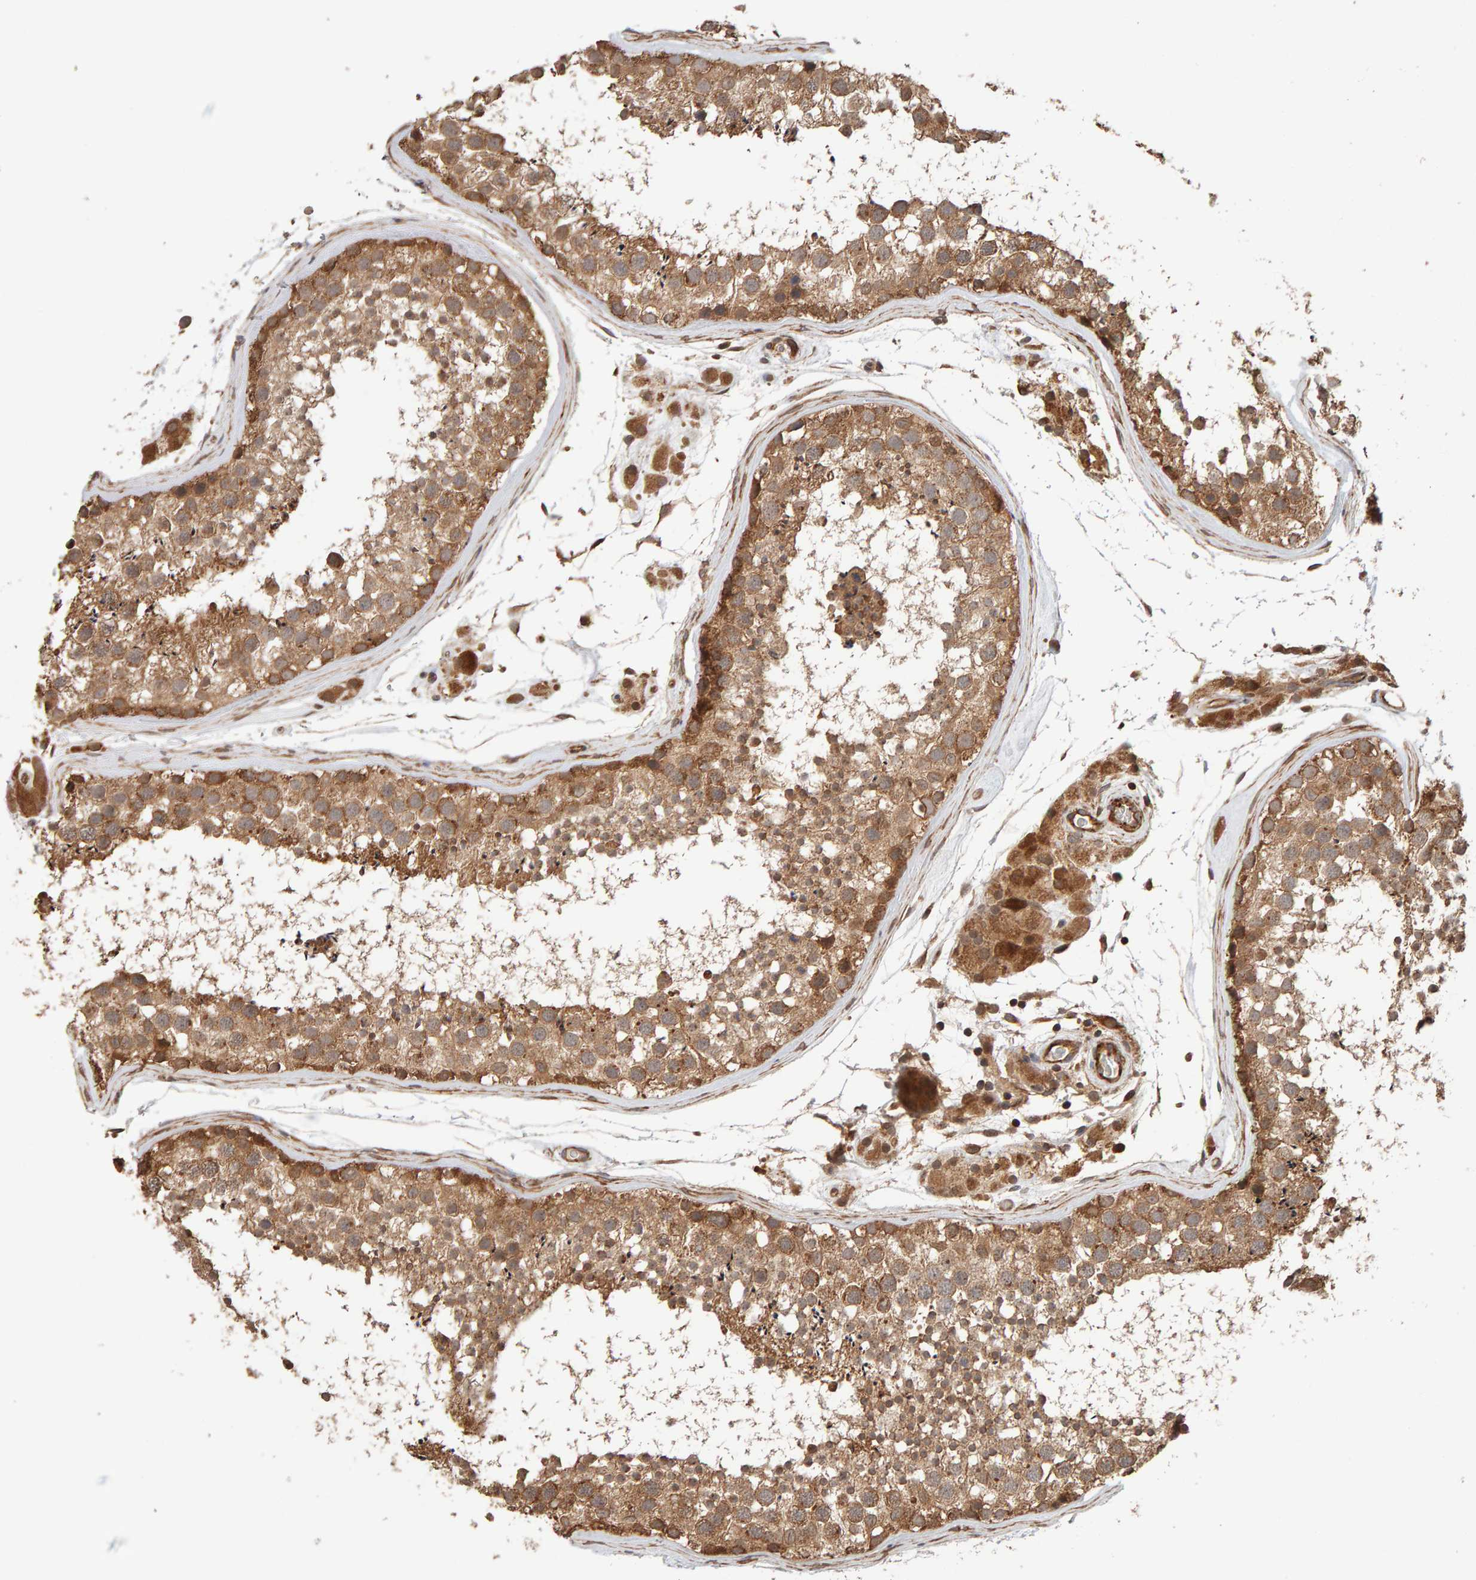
{"staining": {"intensity": "moderate", "quantity": ">75%", "location": "cytoplasmic/membranous"}, "tissue": "testis", "cell_type": "Cells in seminiferous ducts", "image_type": "normal", "snomed": [{"axis": "morphology", "description": "Normal tissue, NOS"}, {"axis": "topography", "description": "Testis"}], "caption": "The photomicrograph displays a brown stain indicating the presence of a protein in the cytoplasmic/membranous of cells in seminiferous ducts in testis. (Stains: DAB in brown, nuclei in blue, Microscopy: brightfield microscopy at high magnification).", "gene": "SYNRG", "patient": {"sex": "male", "age": 46}}